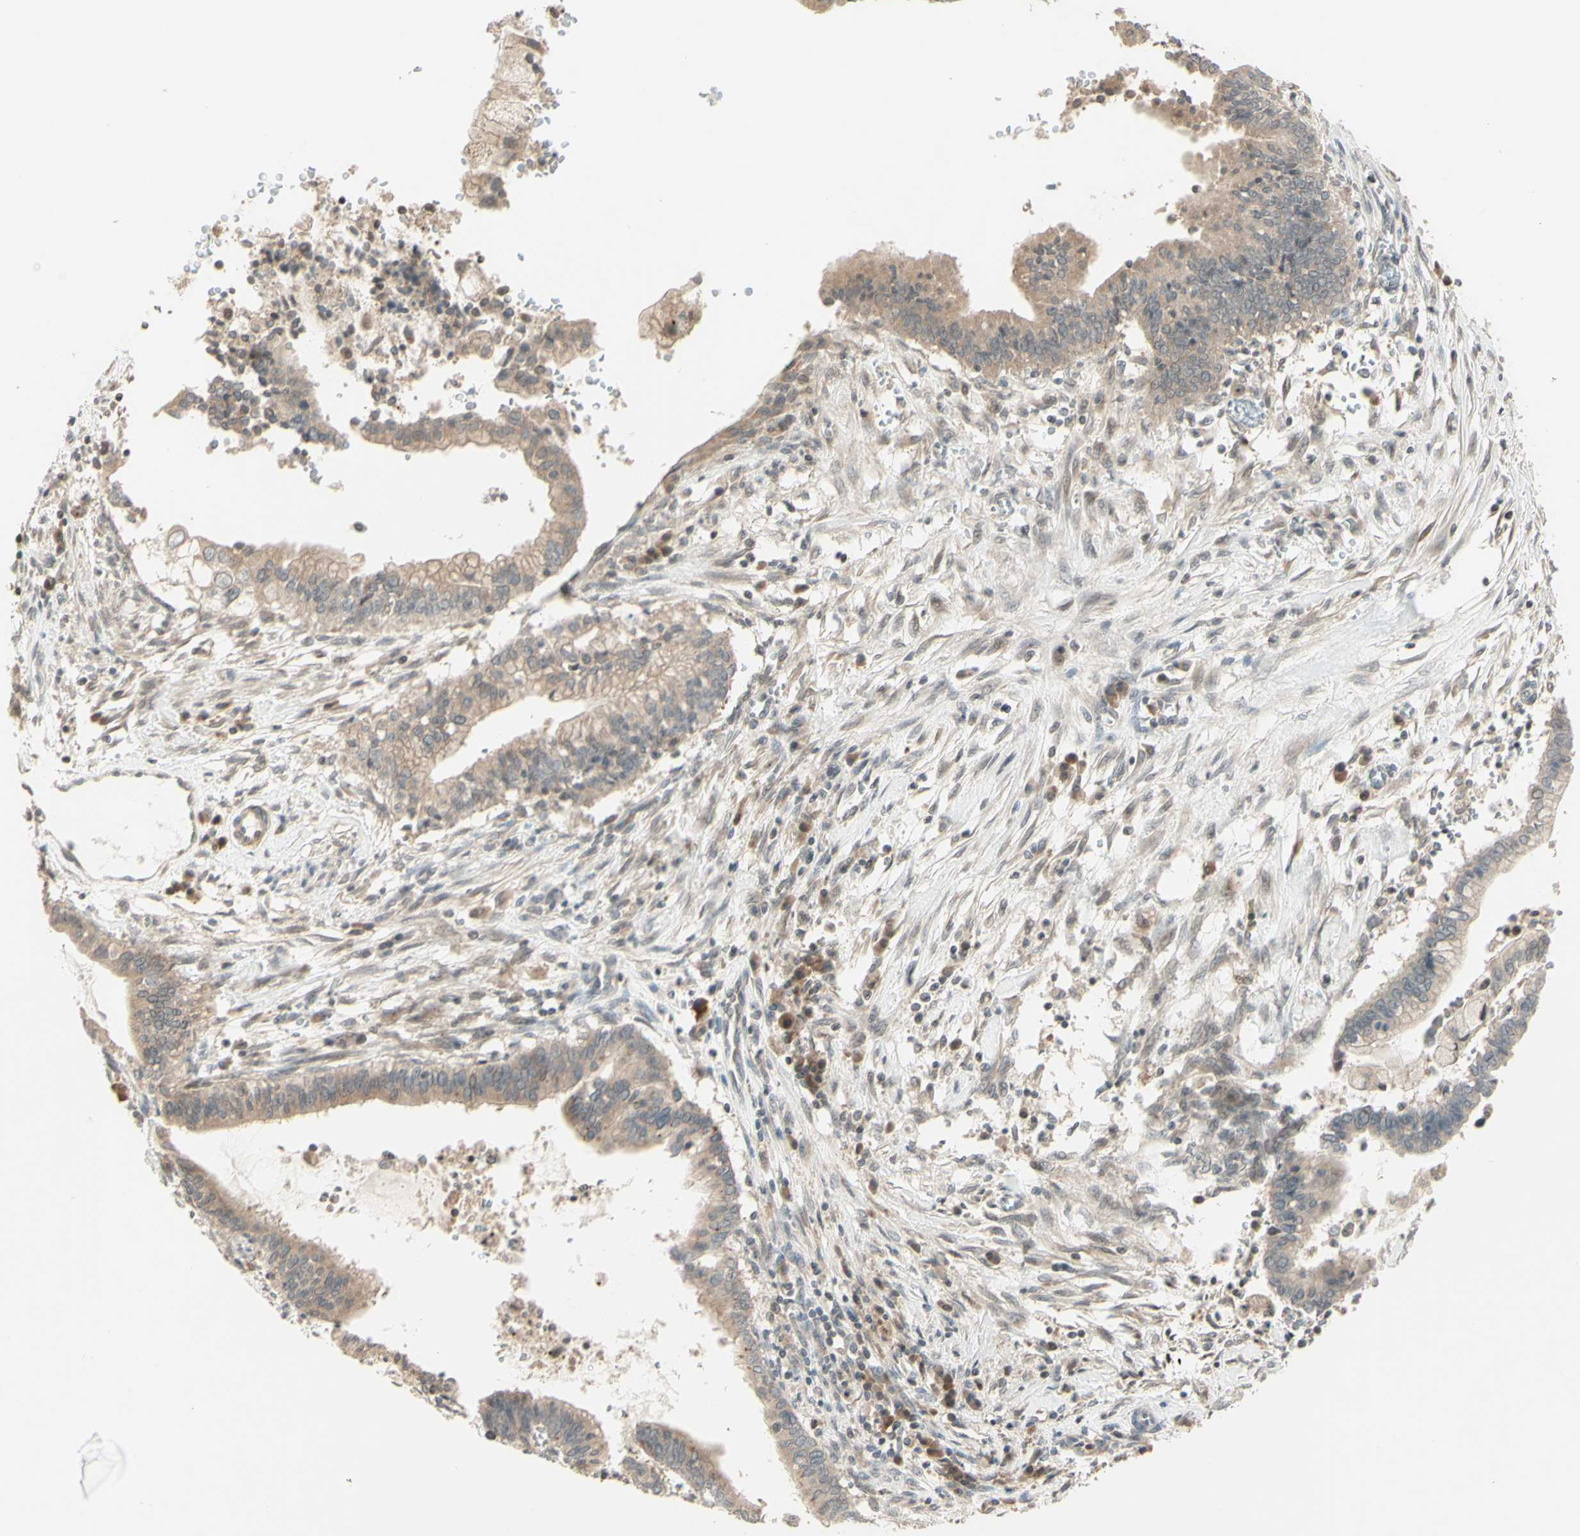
{"staining": {"intensity": "weak", "quantity": ">75%", "location": "cytoplasmic/membranous"}, "tissue": "cervical cancer", "cell_type": "Tumor cells", "image_type": "cancer", "snomed": [{"axis": "morphology", "description": "Adenocarcinoma, NOS"}, {"axis": "topography", "description": "Cervix"}], "caption": "Cervical cancer stained with a brown dye shows weak cytoplasmic/membranous positive expression in about >75% of tumor cells.", "gene": "ZW10", "patient": {"sex": "female", "age": 44}}